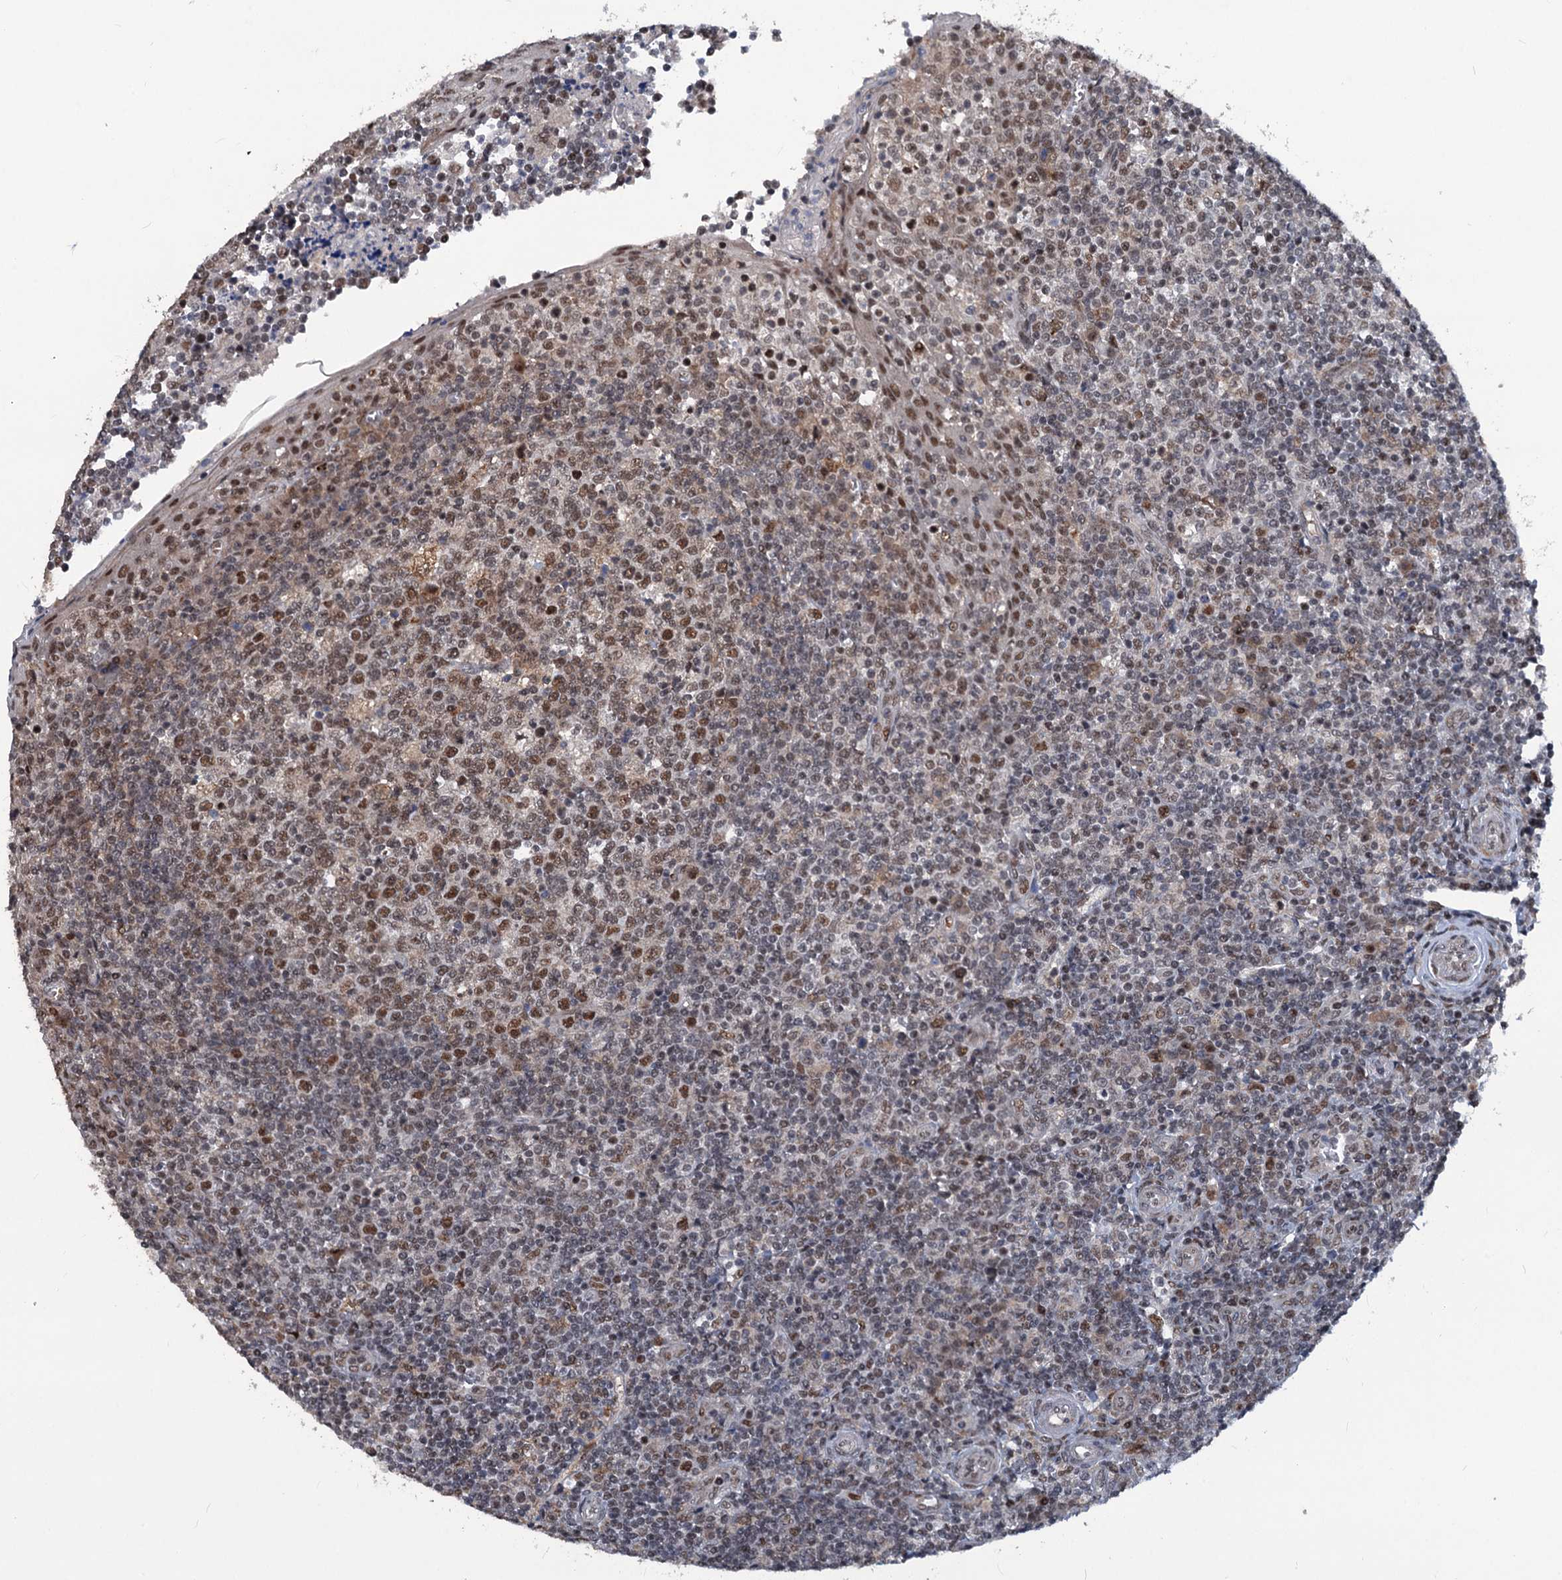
{"staining": {"intensity": "moderate", "quantity": ">75%", "location": "nuclear"}, "tissue": "tonsil", "cell_type": "Germinal center cells", "image_type": "normal", "snomed": [{"axis": "morphology", "description": "Normal tissue, NOS"}, {"axis": "topography", "description": "Tonsil"}], "caption": "Moderate nuclear expression is seen in approximately >75% of germinal center cells in unremarkable tonsil.", "gene": "PHF8", "patient": {"sex": "female", "age": 19}}